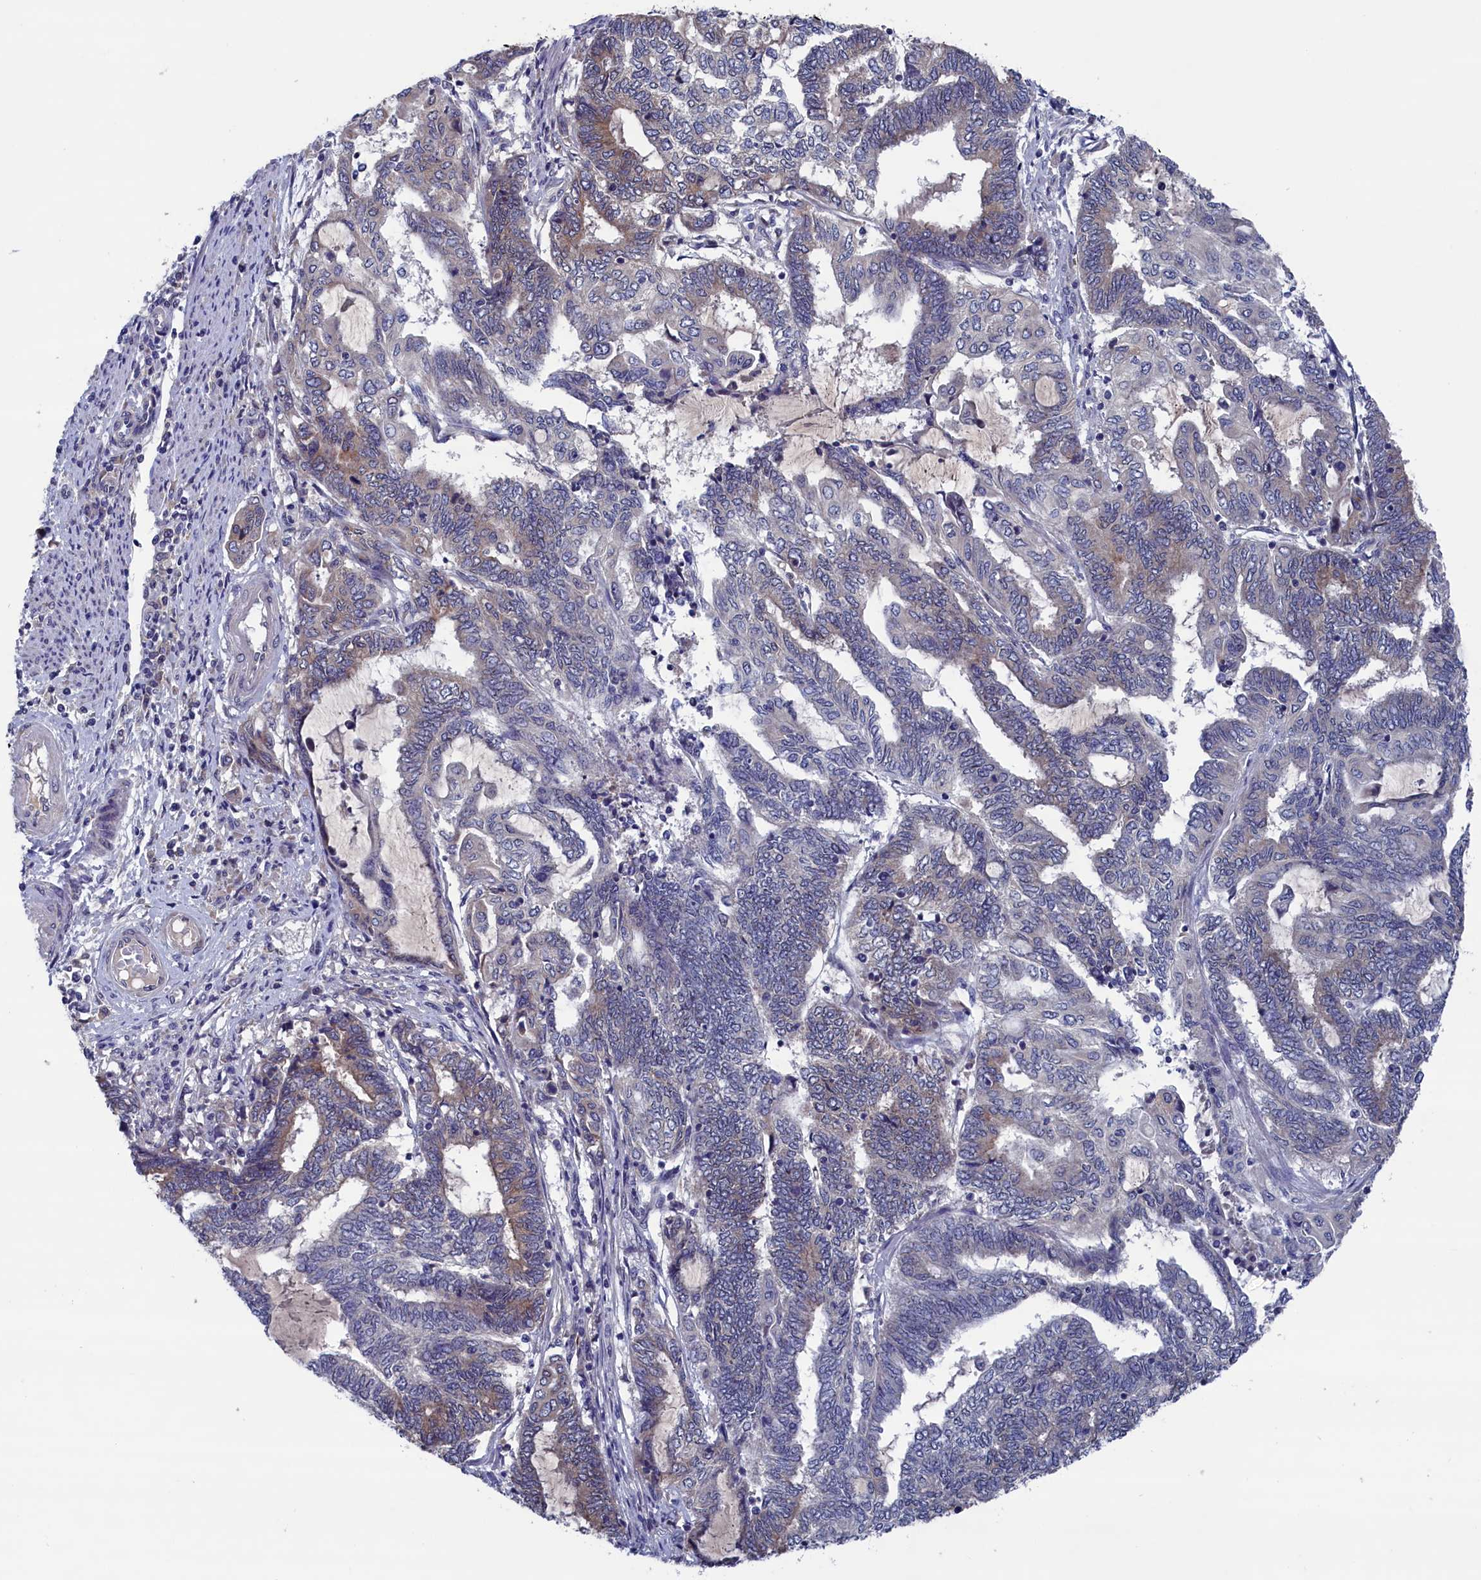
{"staining": {"intensity": "weak", "quantity": "25%-75%", "location": "cytoplasmic/membranous"}, "tissue": "endometrial cancer", "cell_type": "Tumor cells", "image_type": "cancer", "snomed": [{"axis": "morphology", "description": "Adenocarcinoma, NOS"}, {"axis": "topography", "description": "Uterus"}, {"axis": "topography", "description": "Endometrium"}], "caption": "A high-resolution photomicrograph shows immunohistochemistry staining of endometrial adenocarcinoma, which demonstrates weak cytoplasmic/membranous positivity in about 25%-75% of tumor cells.", "gene": "SPATA13", "patient": {"sex": "female", "age": 70}}